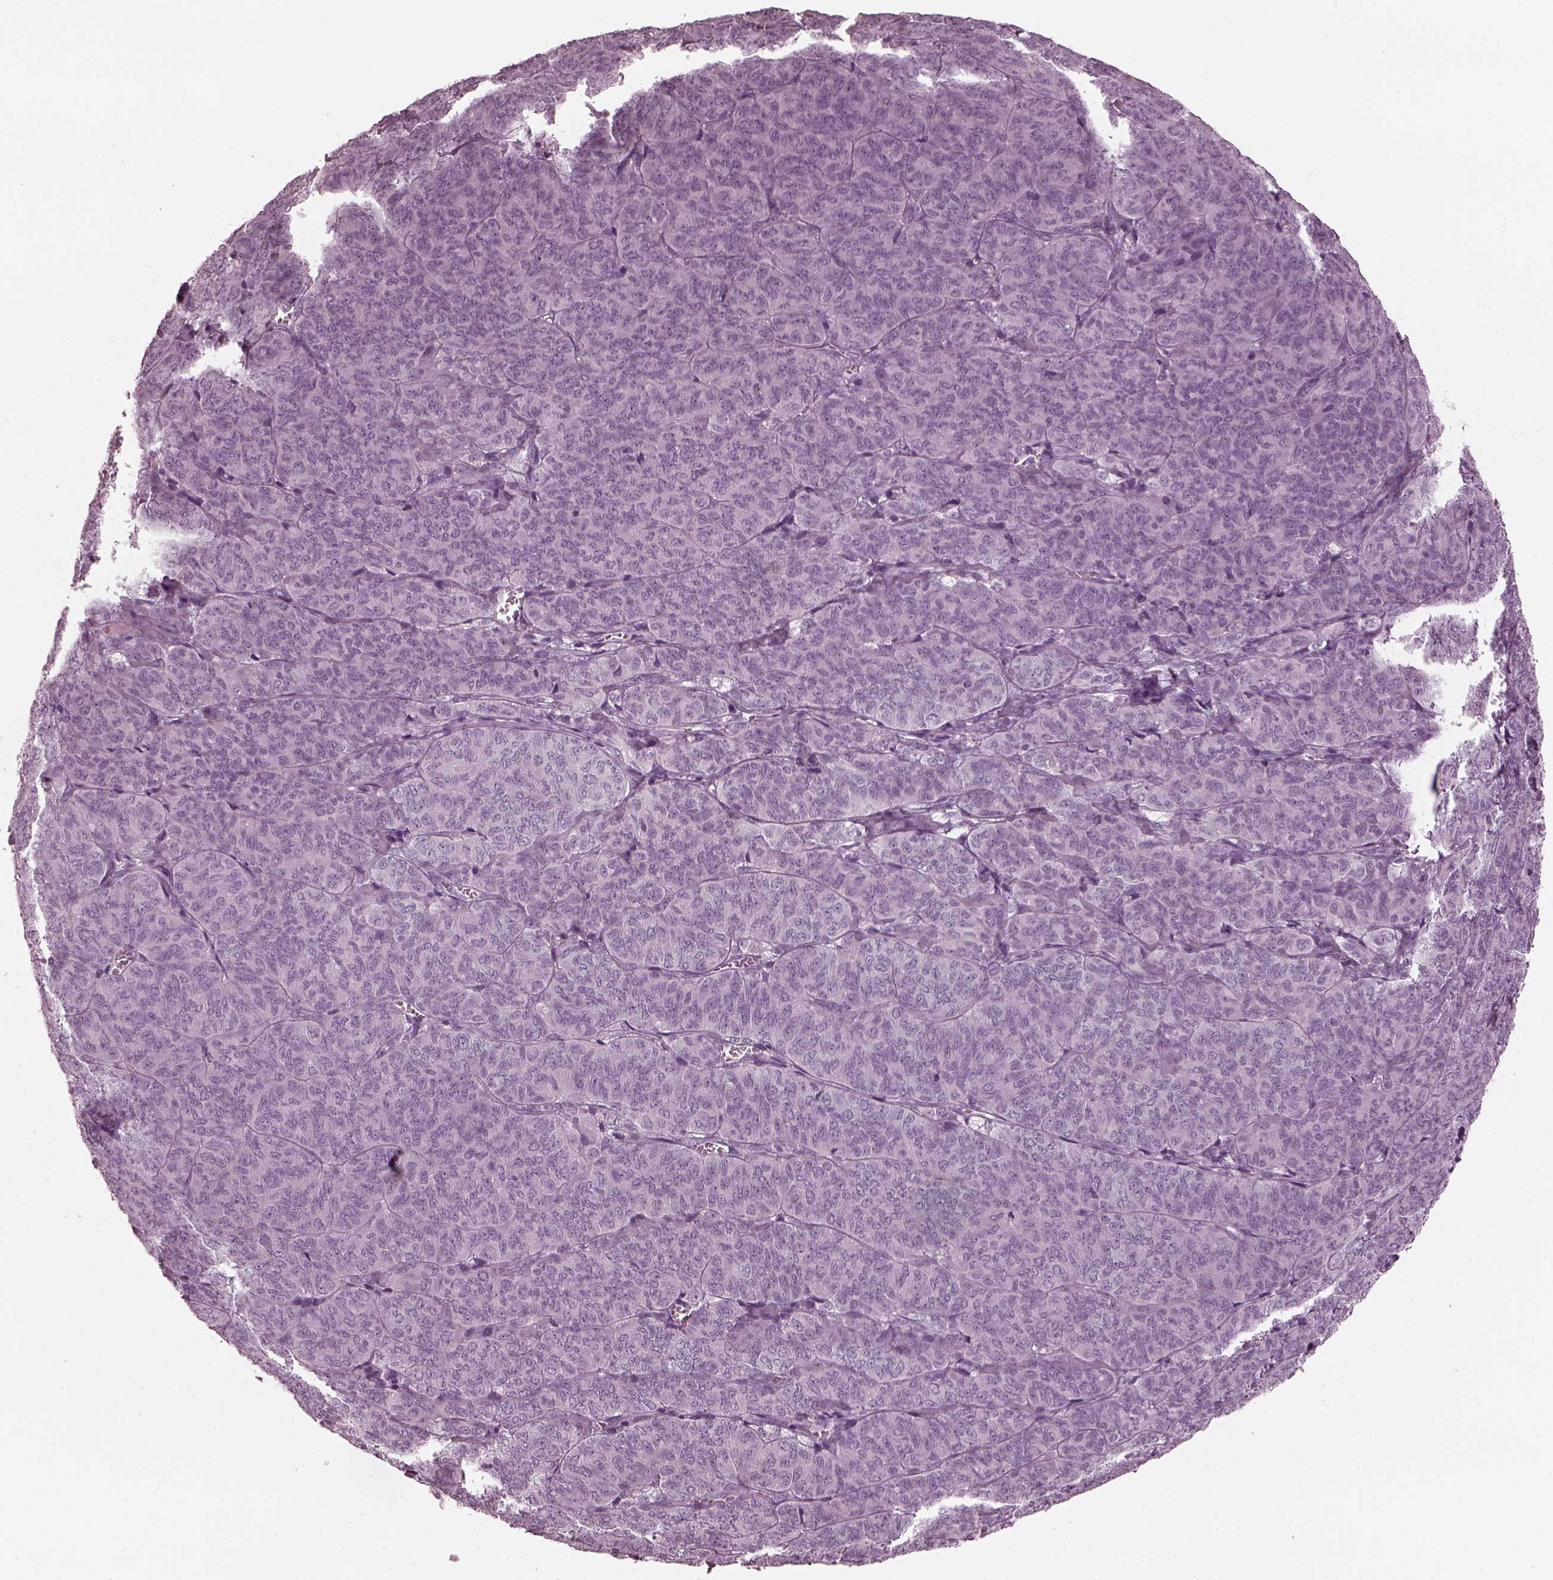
{"staining": {"intensity": "negative", "quantity": "none", "location": "none"}, "tissue": "ovarian cancer", "cell_type": "Tumor cells", "image_type": "cancer", "snomed": [{"axis": "morphology", "description": "Carcinoma, endometroid"}, {"axis": "topography", "description": "Ovary"}], "caption": "The micrograph demonstrates no staining of tumor cells in ovarian endometroid carcinoma.", "gene": "GRM6", "patient": {"sex": "female", "age": 80}}